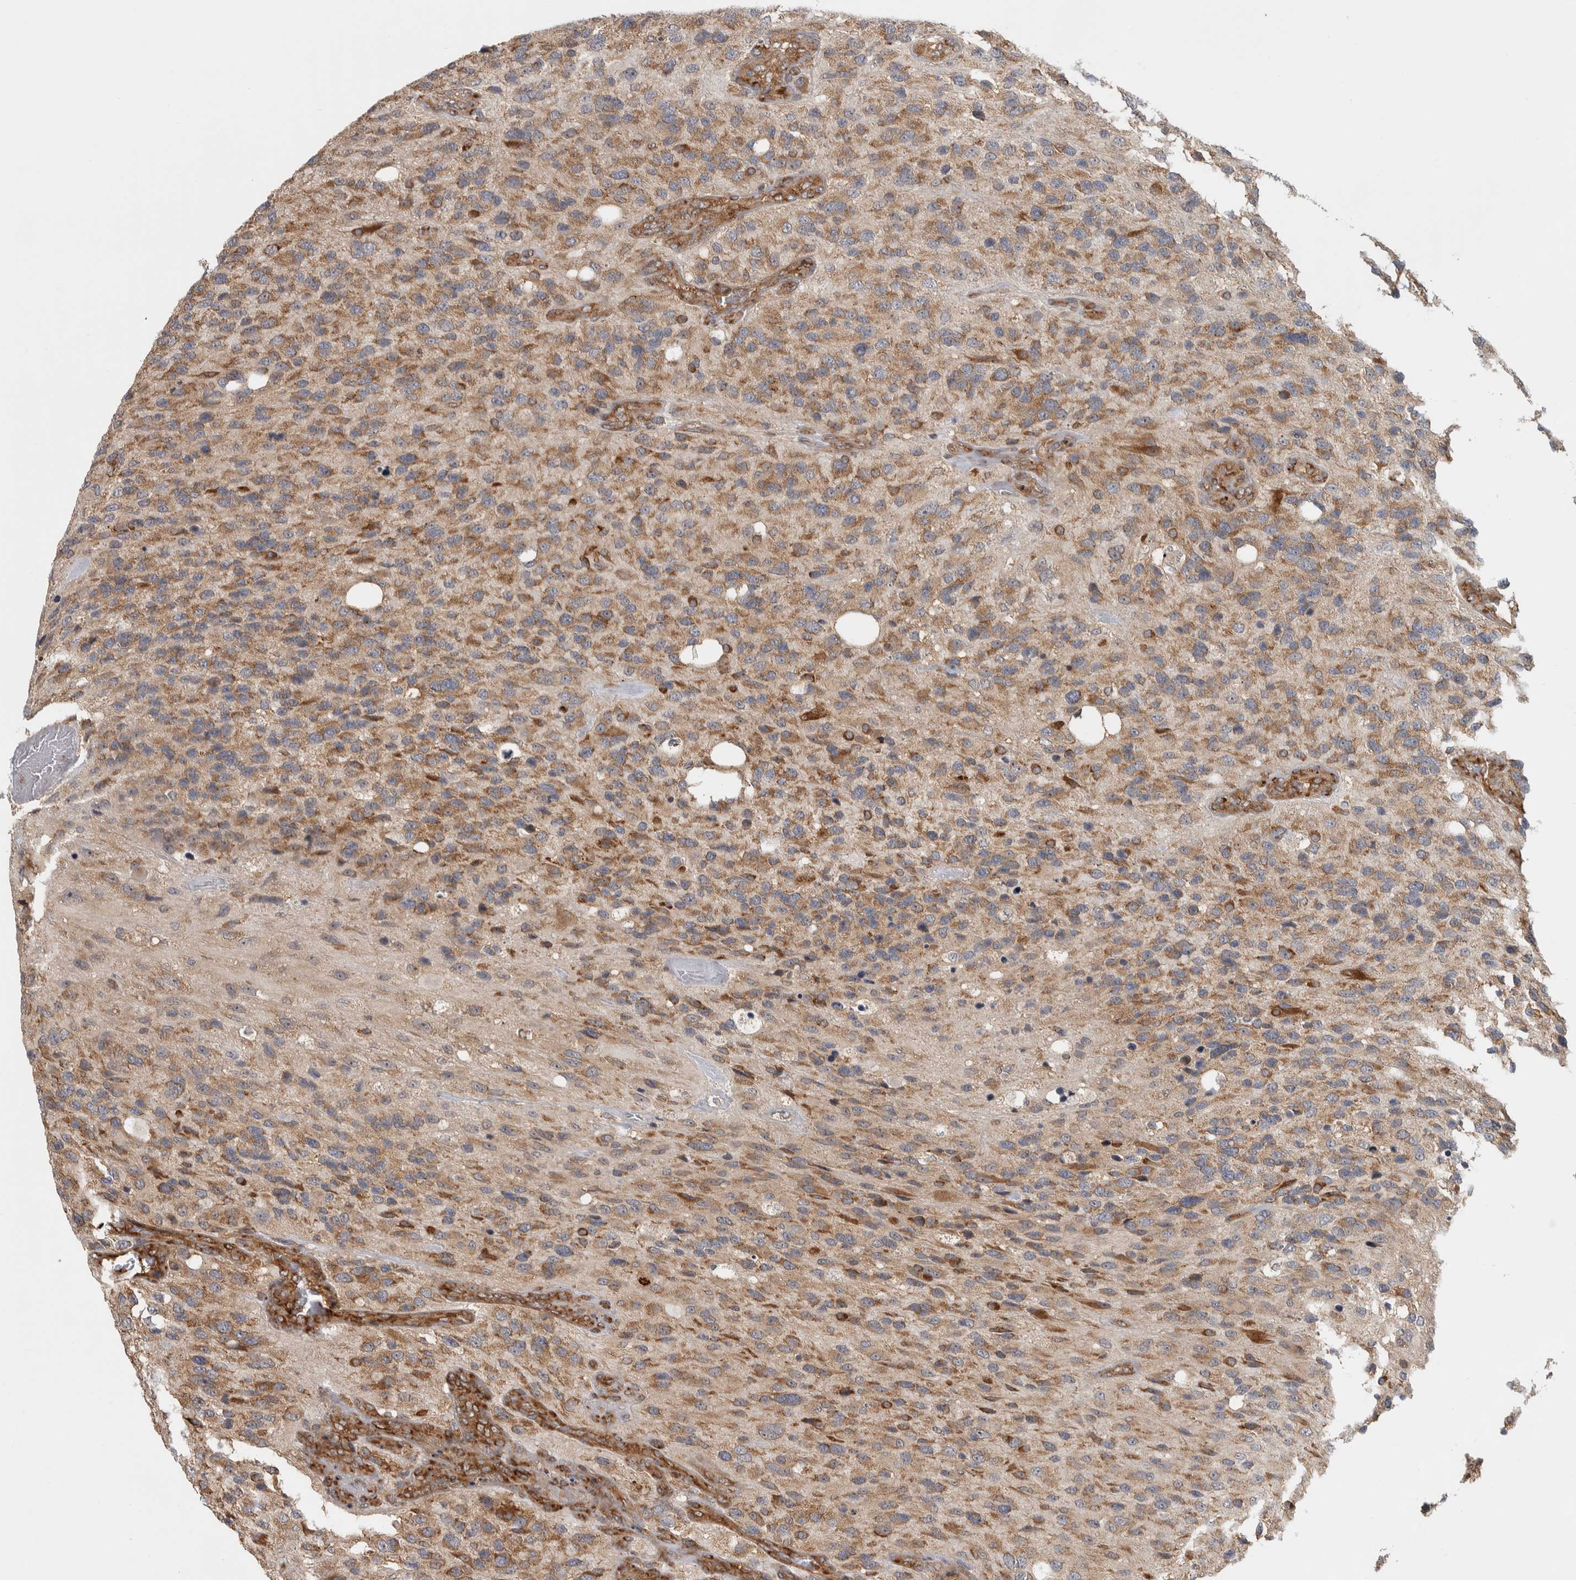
{"staining": {"intensity": "weak", "quantity": ">75%", "location": "cytoplasmic/membranous"}, "tissue": "glioma", "cell_type": "Tumor cells", "image_type": "cancer", "snomed": [{"axis": "morphology", "description": "Glioma, malignant, High grade"}, {"axis": "topography", "description": "Brain"}], "caption": "Malignant glioma (high-grade) was stained to show a protein in brown. There is low levels of weak cytoplasmic/membranous positivity in about >75% of tumor cells.", "gene": "EIF3H", "patient": {"sex": "female", "age": 58}}